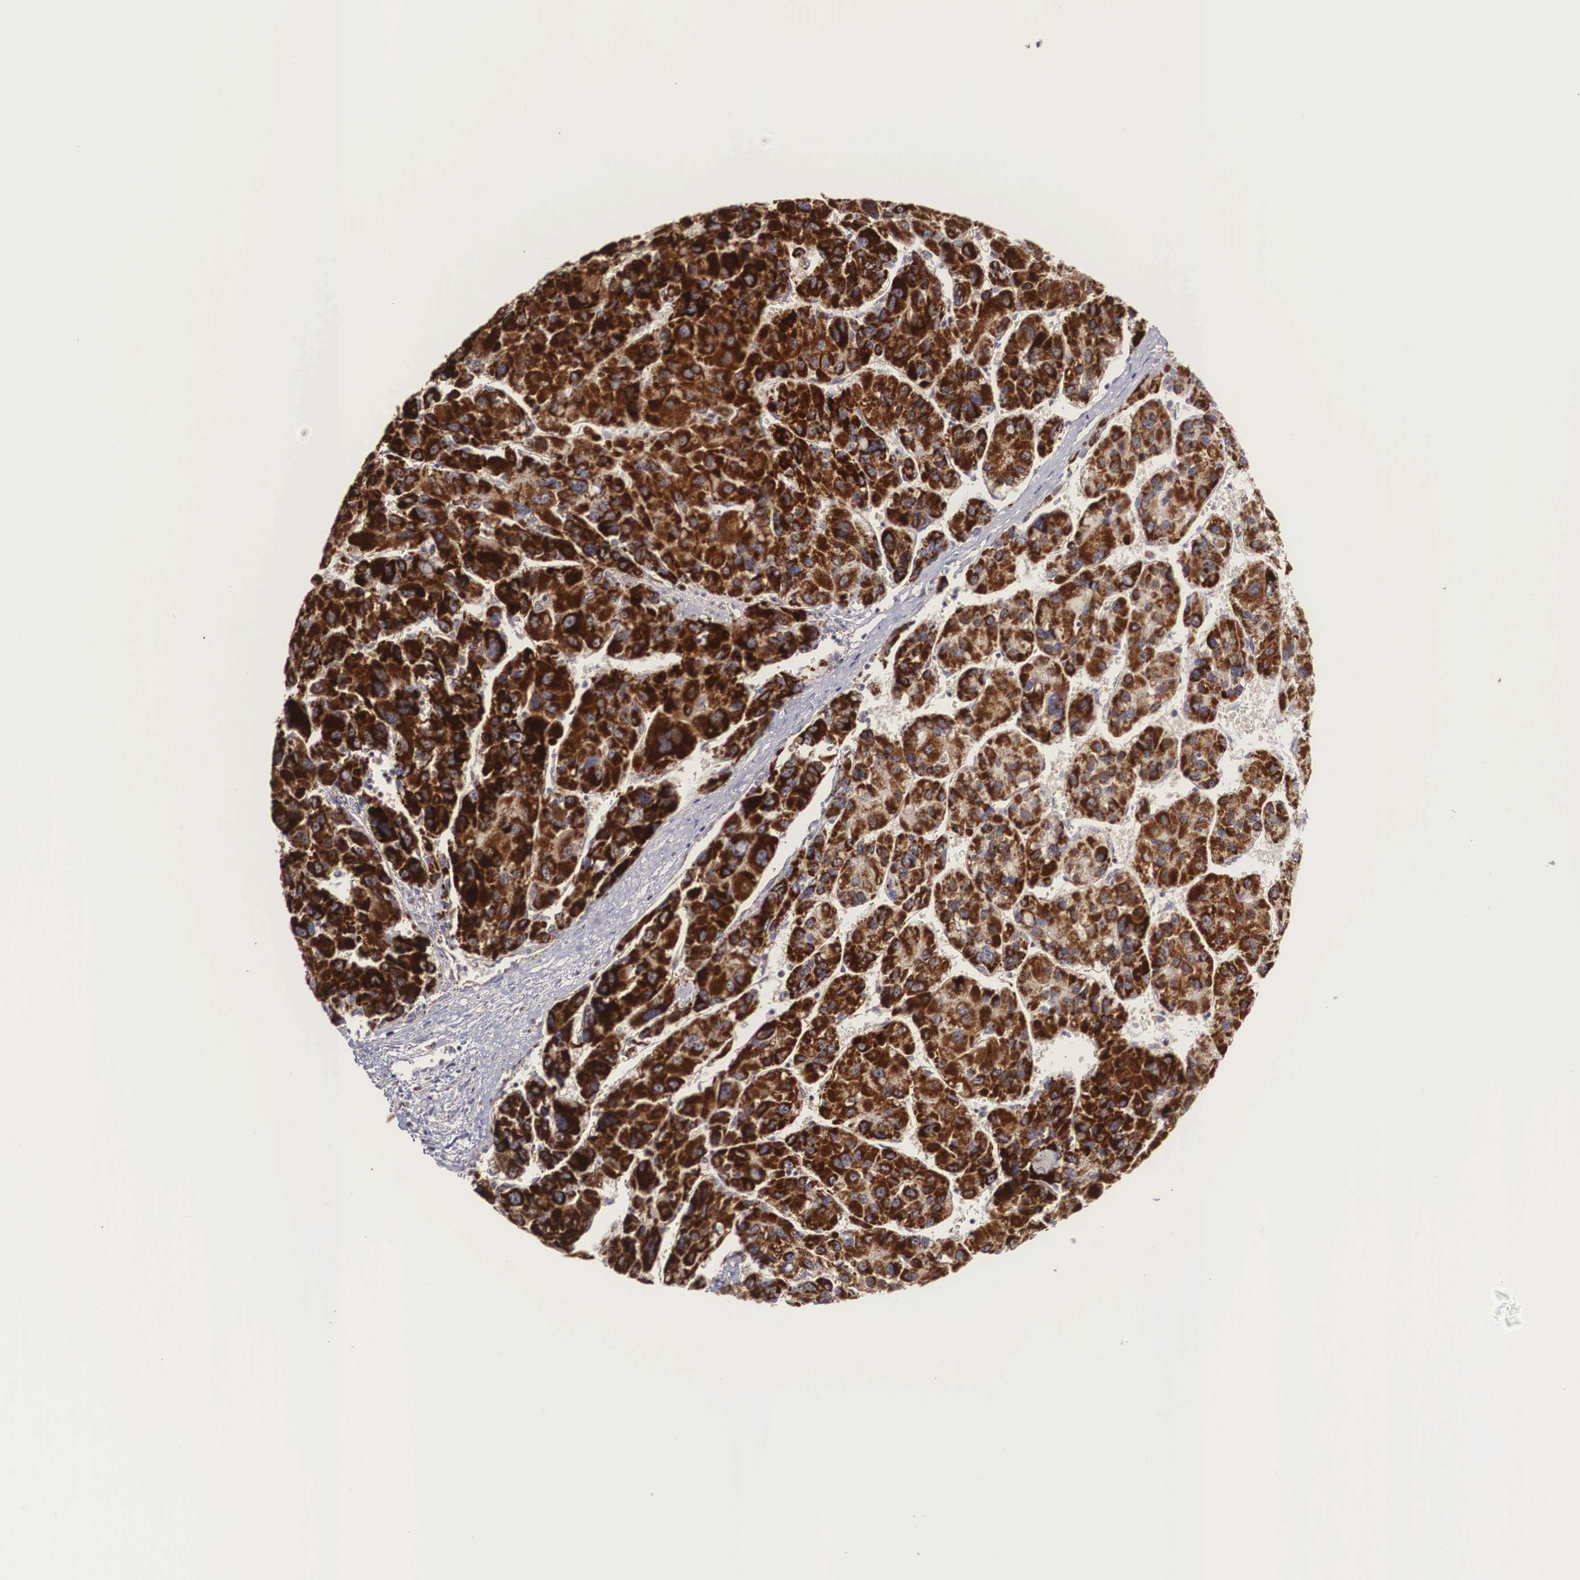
{"staining": {"intensity": "strong", "quantity": ">75%", "location": "cytoplasmic/membranous"}, "tissue": "liver cancer", "cell_type": "Tumor cells", "image_type": "cancer", "snomed": [{"axis": "morphology", "description": "Carcinoma, Hepatocellular, NOS"}, {"axis": "topography", "description": "Liver"}], "caption": "Liver cancer (hepatocellular carcinoma) stained with immunohistochemistry exhibits strong cytoplasmic/membranous positivity in about >75% of tumor cells. Immunohistochemistry stains the protein in brown and the nuclei are stained blue.", "gene": "XPNPEP3", "patient": {"sex": "male", "age": 64}}